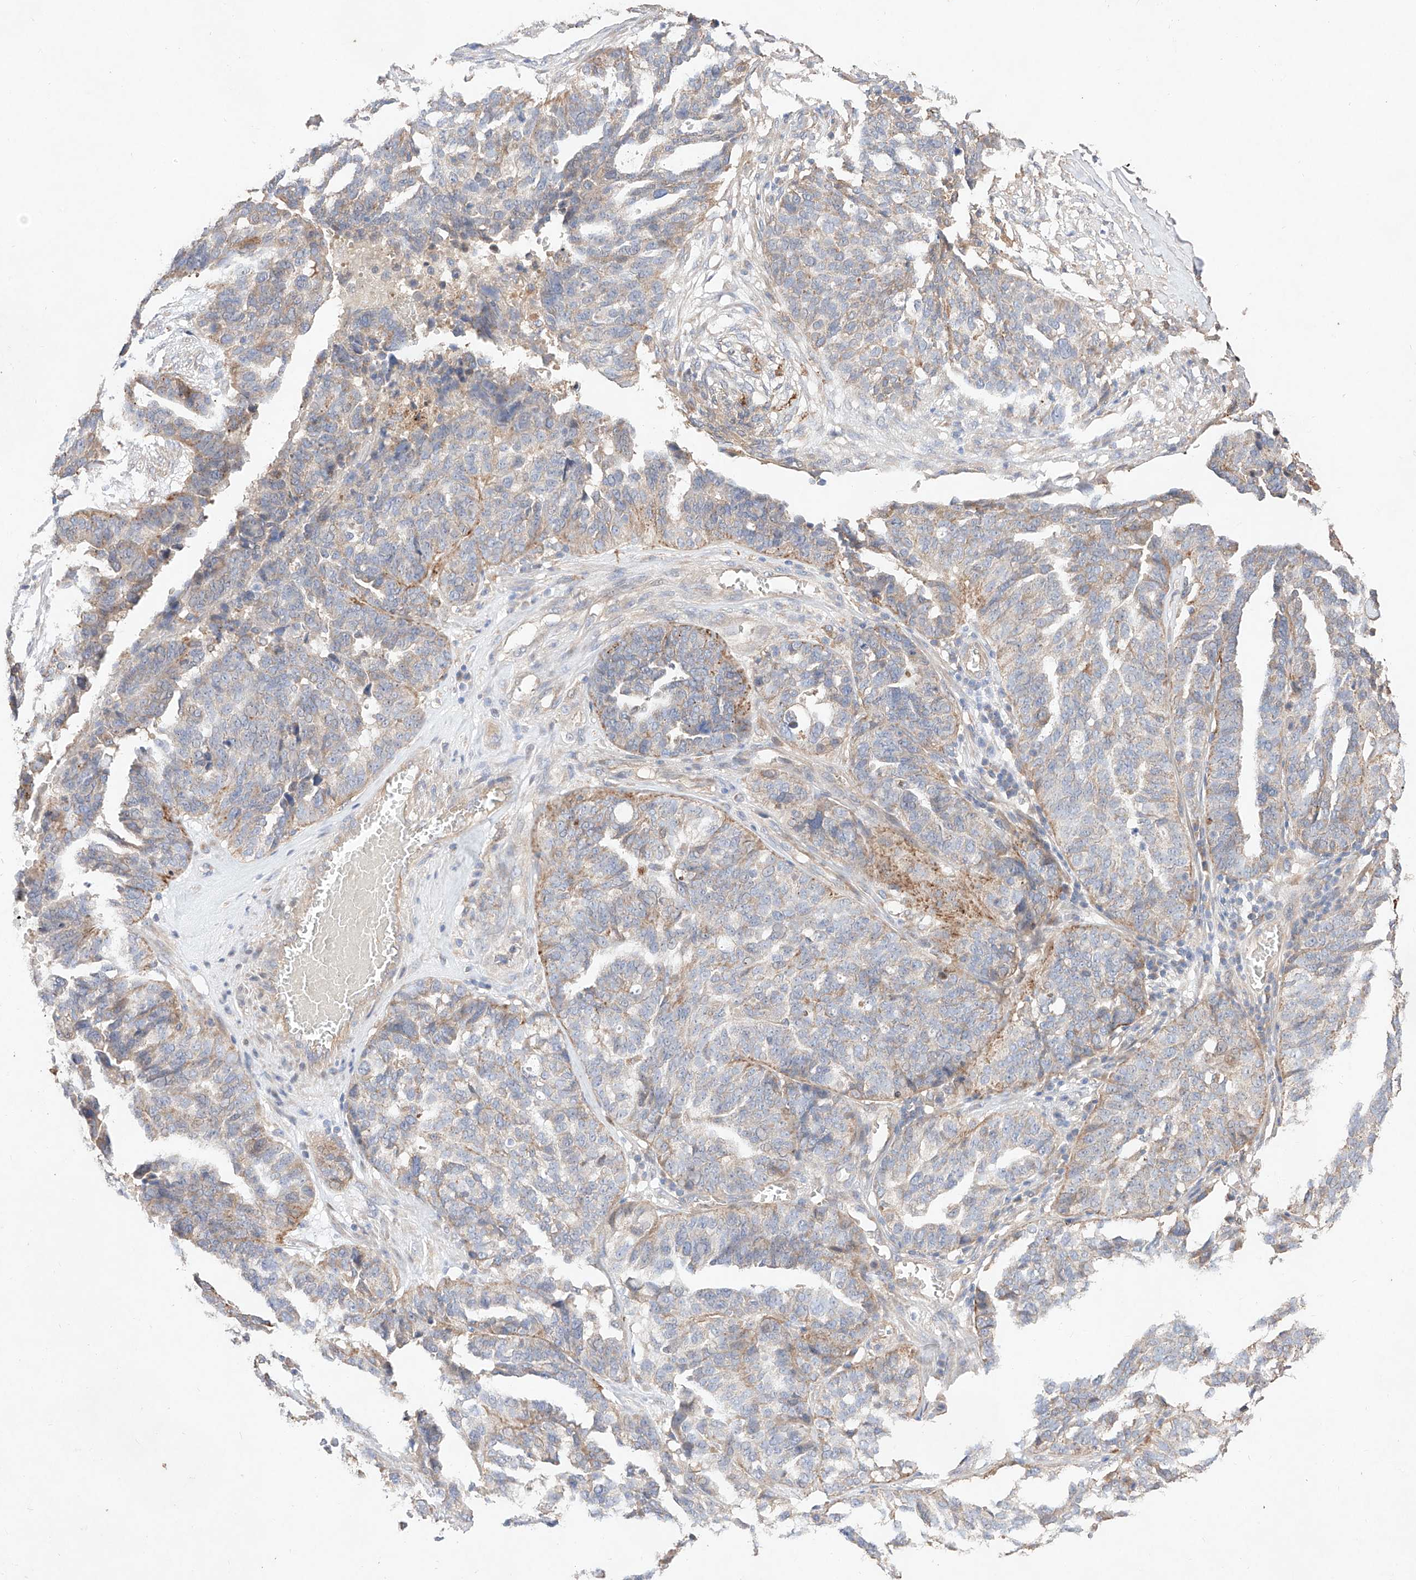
{"staining": {"intensity": "weak", "quantity": "<25%", "location": "cytoplasmic/membranous"}, "tissue": "ovarian cancer", "cell_type": "Tumor cells", "image_type": "cancer", "snomed": [{"axis": "morphology", "description": "Cystadenocarcinoma, serous, NOS"}, {"axis": "topography", "description": "Ovary"}], "caption": "IHC micrograph of neoplastic tissue: human ovarian cancer stained with DAB reveals no significant protein staining in tumor cells.", "gene": "C6orf62", "patient": {"sex": "female", "age": 59}}